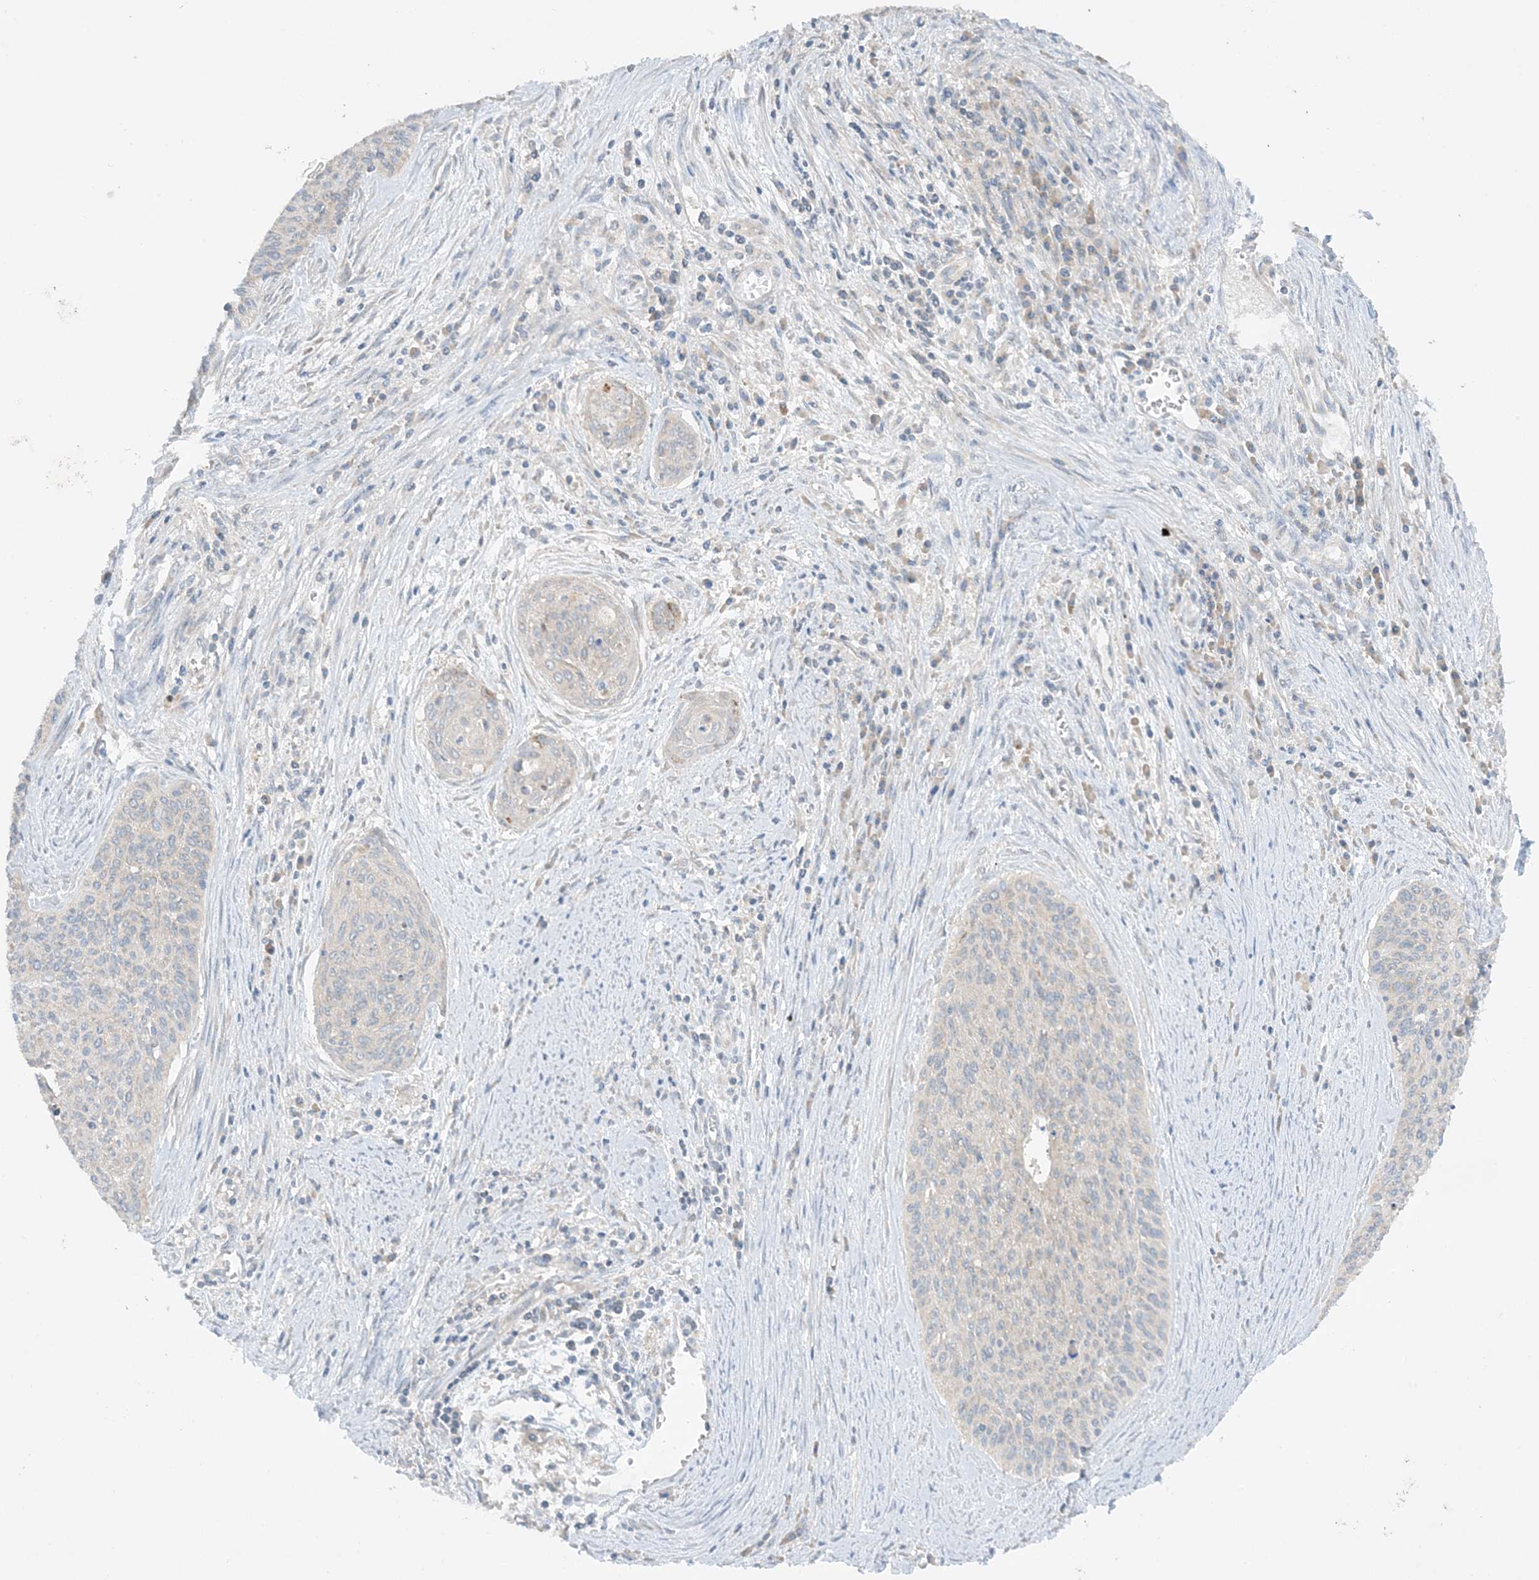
{"staining": {"intensity": "negative", "quantity": "none", "location": "none"}, "tissue": "cervical cancer", "cell_type": "Tumor cells", "image_type": "cancer", "snomed": [{"axis": "morphology", "description": "Squamous cell carcinoma, NOS"}, {"axis": "topography", "description": "Cervix"}], "caption": "Immunohistochemistry of cervical cancer (squamous cell carcinoma) shows no expression in tumor cells. The staining was performed using DAB (3,3'-diaminobenzidine) to visualize the protein expression in brown, while the nuclei were stained in blue with hematoxylin (Magnification: 20x).", "gene": "RPP40", "patient": {"sex": "female", "age": 55}}